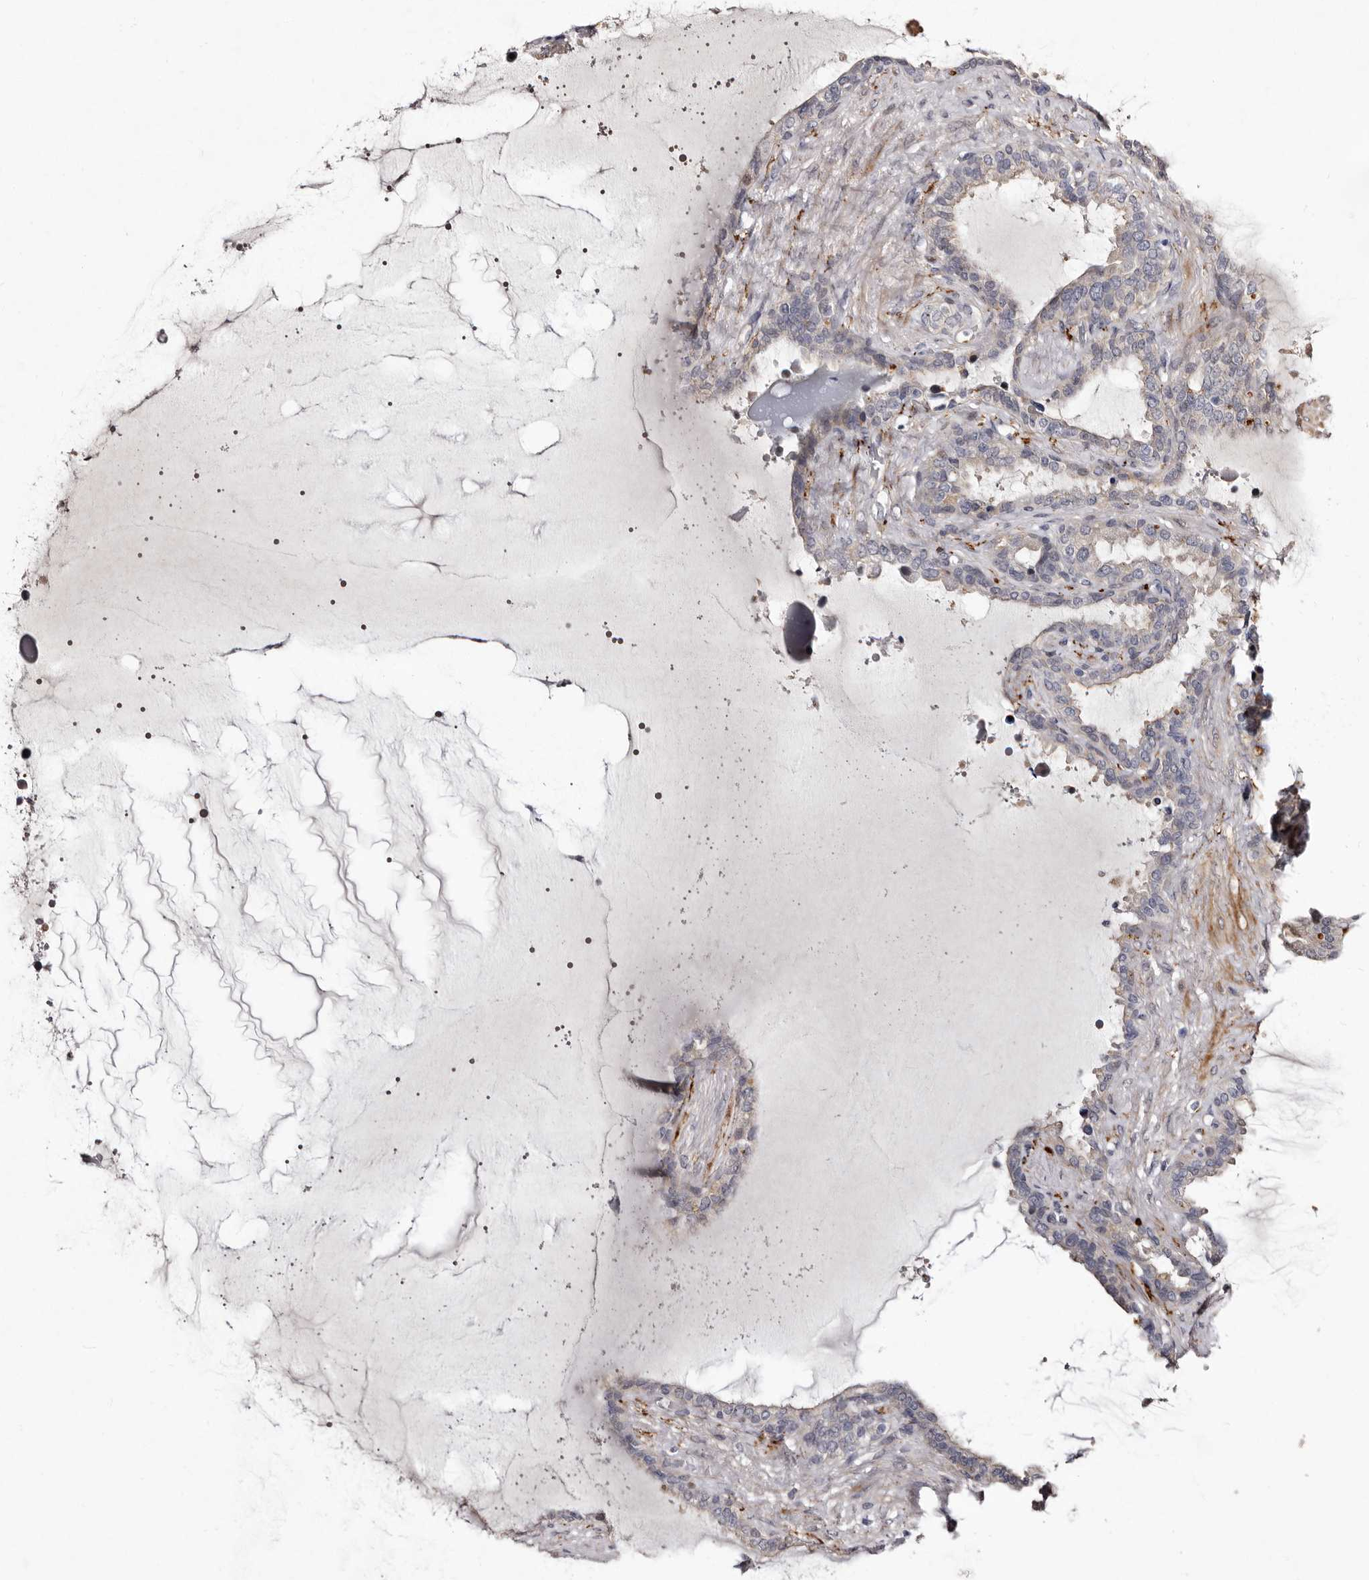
{"staining": {"intensity": "negative", "quantity": "none", "location": "none"}, "tissue": "seminal vesicle", "cell_type": "Glandular cells", "image_type": "normal", "snomed": [{"axis": "morphology", "description": "Normal tissue, NOS"}, {"axis": "topography", "description": "Seminal veicle"}], "caption": "Immunohistochemistry (IHC) histopathology image of normal seminal vesicle: human seminal vesicle stained with DAB demonstrates no significant protein expression in glandular cells.", "gene": "LANCL2", "patient": {"sex": "male", "age": 46}}